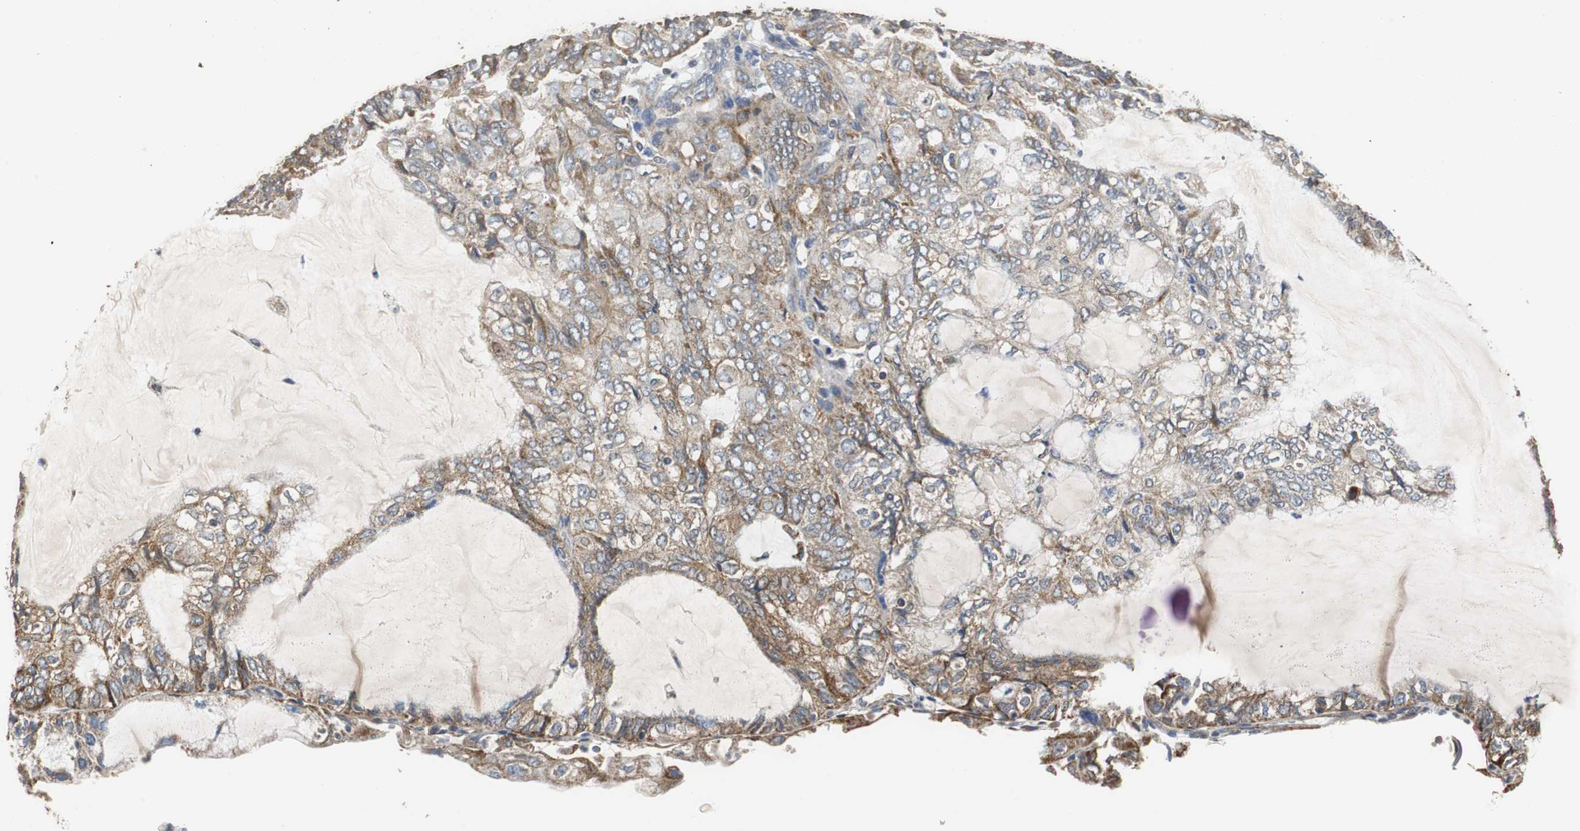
{"staining": {"intensity": "moderate", "quantity": ">75%", "location": "cytoplasmic/membranous"}, "tissue": "endometrial cancer", "cell_type": "Tumor cells", "image_type": "cancer", "snomed": [{"axis": "morphology", "description": "Adenocarcinoma, NOS"}, {"axis": "topography", "description": "Endometrium"}], "caption": "Immunohistochemistry (IHC) (DAB) staining of human adenocarcinoma (endometrial) shows moderate cytoplasmic/membranous protein staining in approximately >75% of tumor cells.", "gene": "HMGCL", "patient": {"sex": "female", "age": 81}}